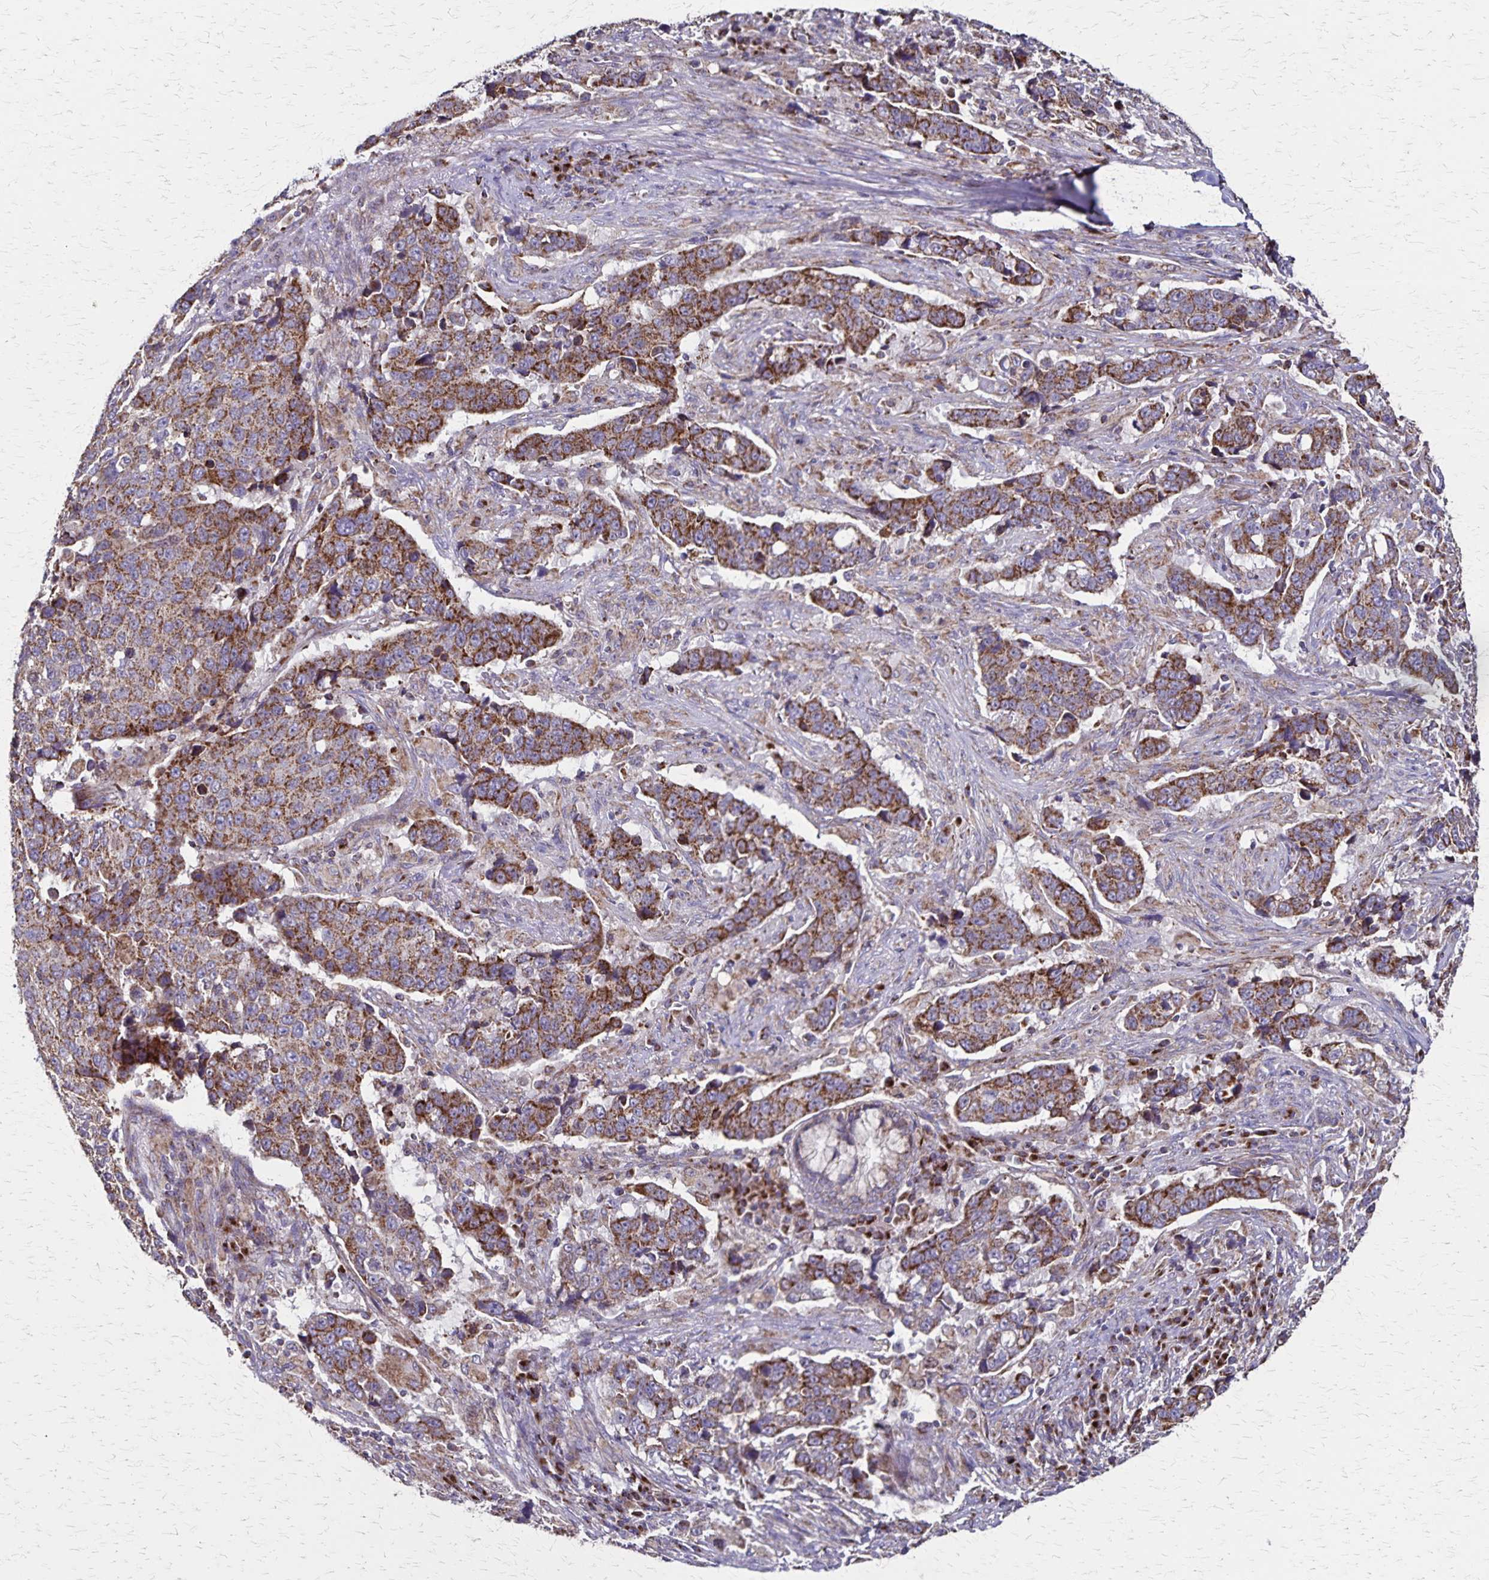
{"staining": {"intensity": "moderate", "quantity": ">75%", "location": "cytoplasmic/membranous"}, "tissue": "lung cancer", "cell_type": "Tumor cells", "image_type": "cancer", "snomed": [{"axis": "morphology", "description": "Squamous cell carcinoma, NOS"}, {"axis": "topography", "description": "Lymph node"}, {"axis": "topography", "description": "Lung"}], "caption": "DAB (3,3'-diaminobenzidine) immunohistochemical staining of human lung cancer (squamous cell carcinoma) demonstrates moderate cytoplasmic/membranous protein staining in approximately >75% of tumor cells.", "gene": "NFS1", "patient": {"sex": "male", "age": 61}}